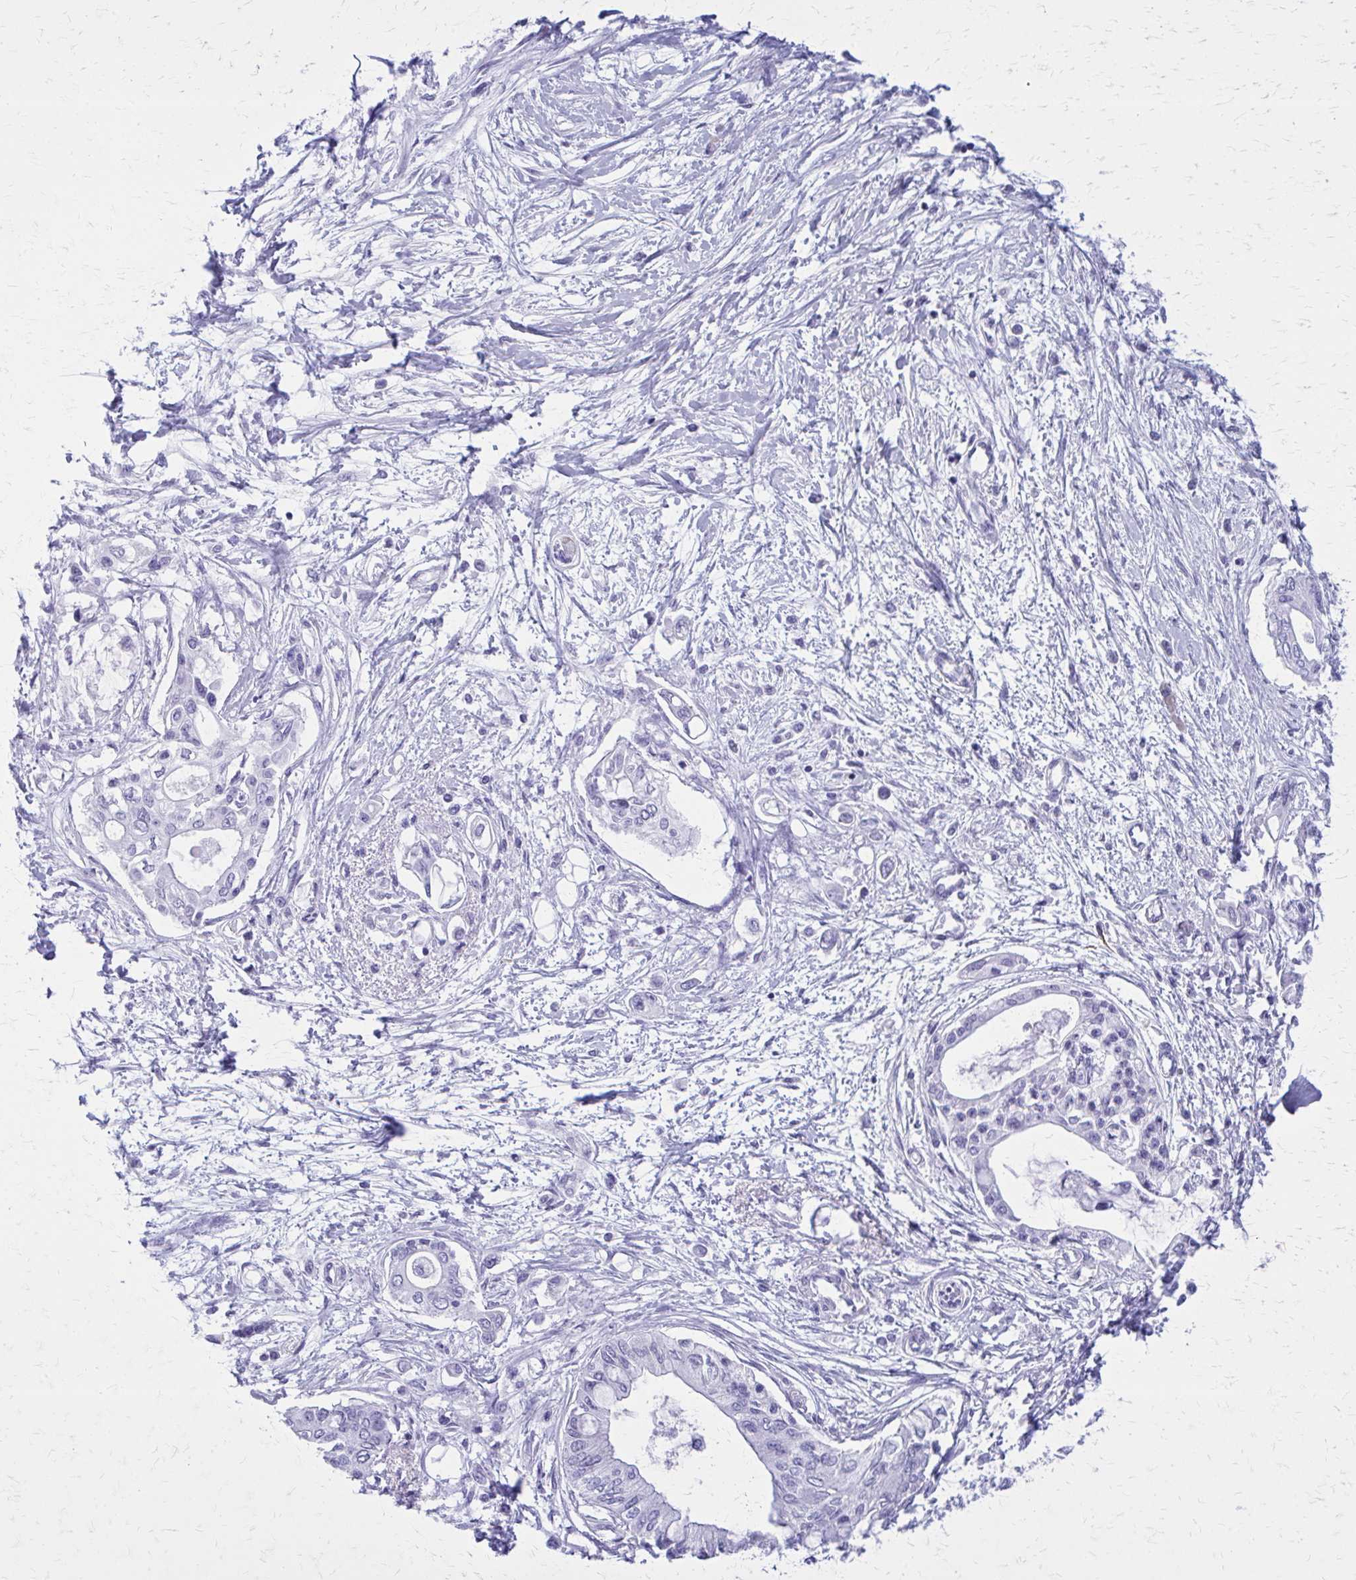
{"staining": {"intensity": "negative", "quantity": "none", "location": "none"}, "tissue": "pancreatic cancer", "cell_type": "Tumor cells", "image_type": "cancer", "snomed": [{"axis": "morphology", "description": "Adenocarcinoma, NOS"}, {"axis": "topography", "description": "Pancreas"}], "caption": "Tumor cells are negative for brown protein staining in pancreatic cancer (adenocarcinoma). (Immunohistochemistry (ihc), brightfield microscopy, high magnification).", "gene": "GFAP", "patient": {"sex": "female", "age": 77}}